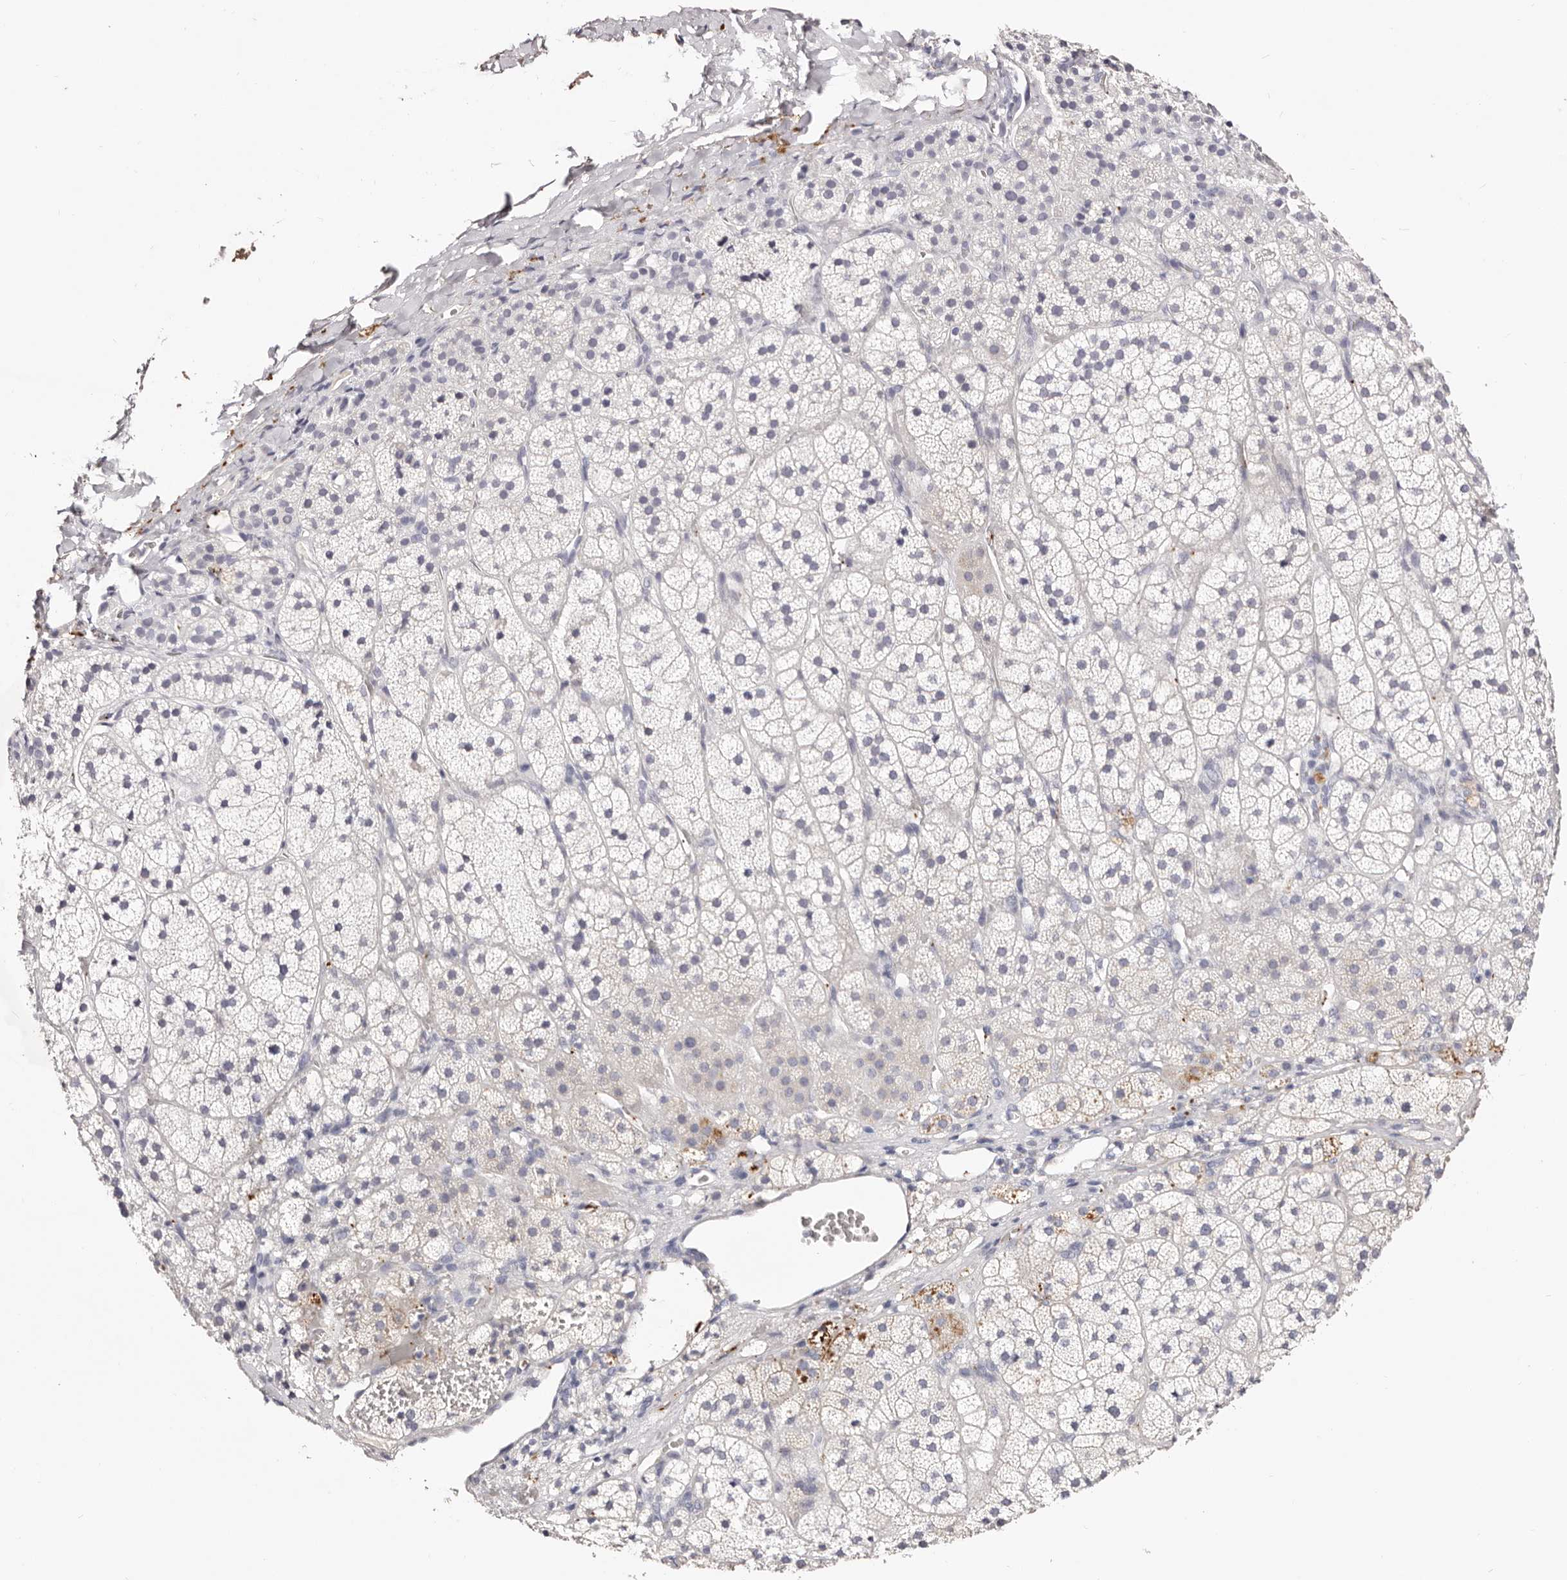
{"staining": {"intensity": "moderate", "quantity": "<25%", "location": "cytoplasmic/membranous"}, "tissue": "adrenal gland", "cell_type": "Glandular cells", "image_type": "normal", "snomed": [{"axis": "morphology", "description": "Normal tissue, NOS"}, {"axis": "topography", "description": "Adrenal gland"}], "caption": "This image shows immunohistochemistry (IHC) staining of normal adrenal gland, with low moderate cytoplasmic/membranous expression in about <25% of glandular cells.", "gene": "PF4", "patient": {"sex": "female", "age": 44}}